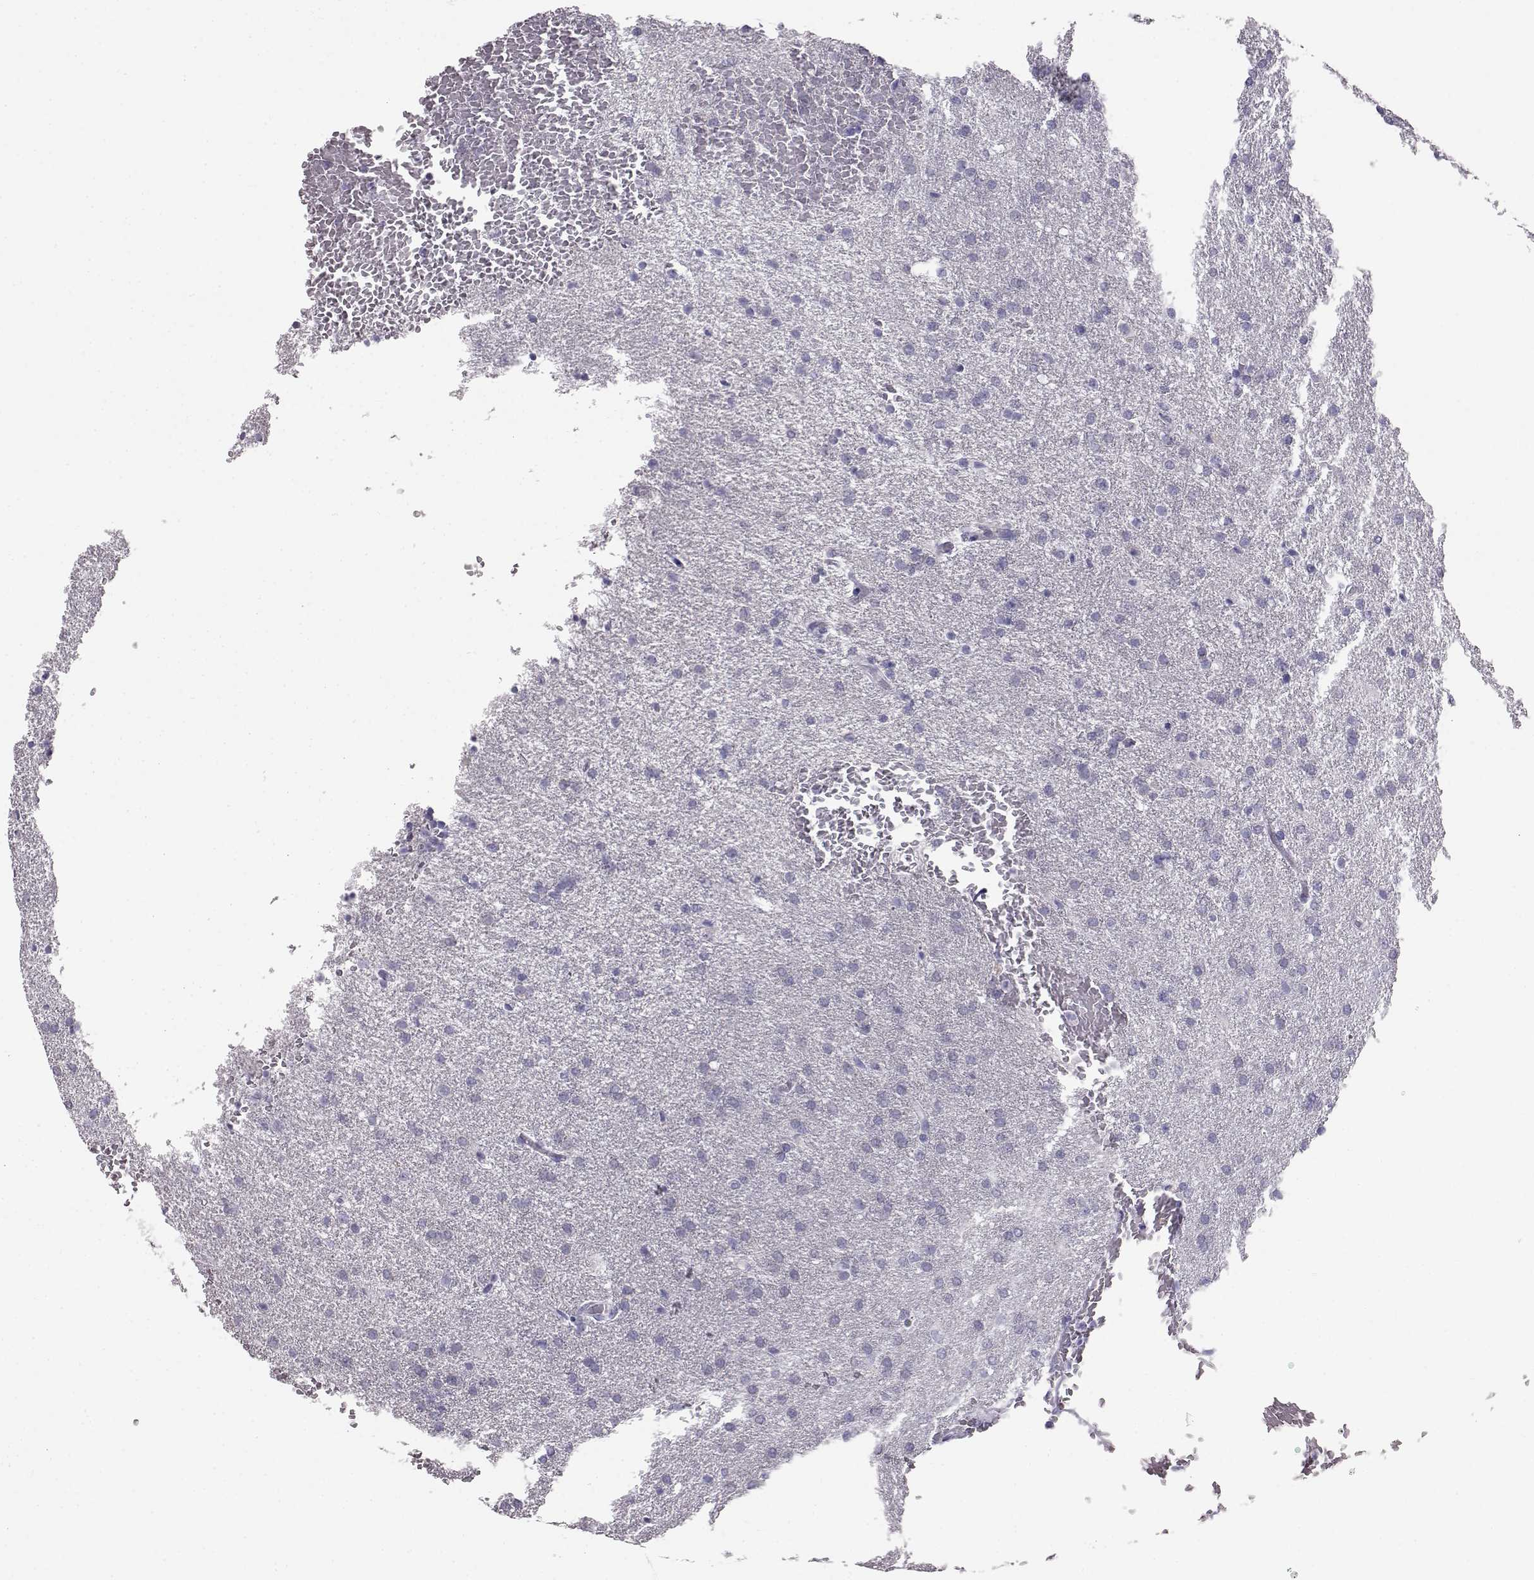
{"staining": {"intensity": "negative", "quantity": "none", "location": "none"}, "tissue": "glioma", "cell_type": "Tumor cells", "image_type": "cancer", "snomed": [{"axis": "morphology", "description": "Glioma, malignant, High grade"}, {"axis": "topography", "description": "Brain"}], "caption": "Immunohistochemical staining of high-grade glioma (malignant) exhibits no significant staining in tumor cells. The staining was performed using DAB to visualize the protein expression in brown, while the nuclei were stained in blue with hematoxylin (Magnification: 20x).", "gene": "ITLN2", "patient": {"sex": "male", "age": 68}}